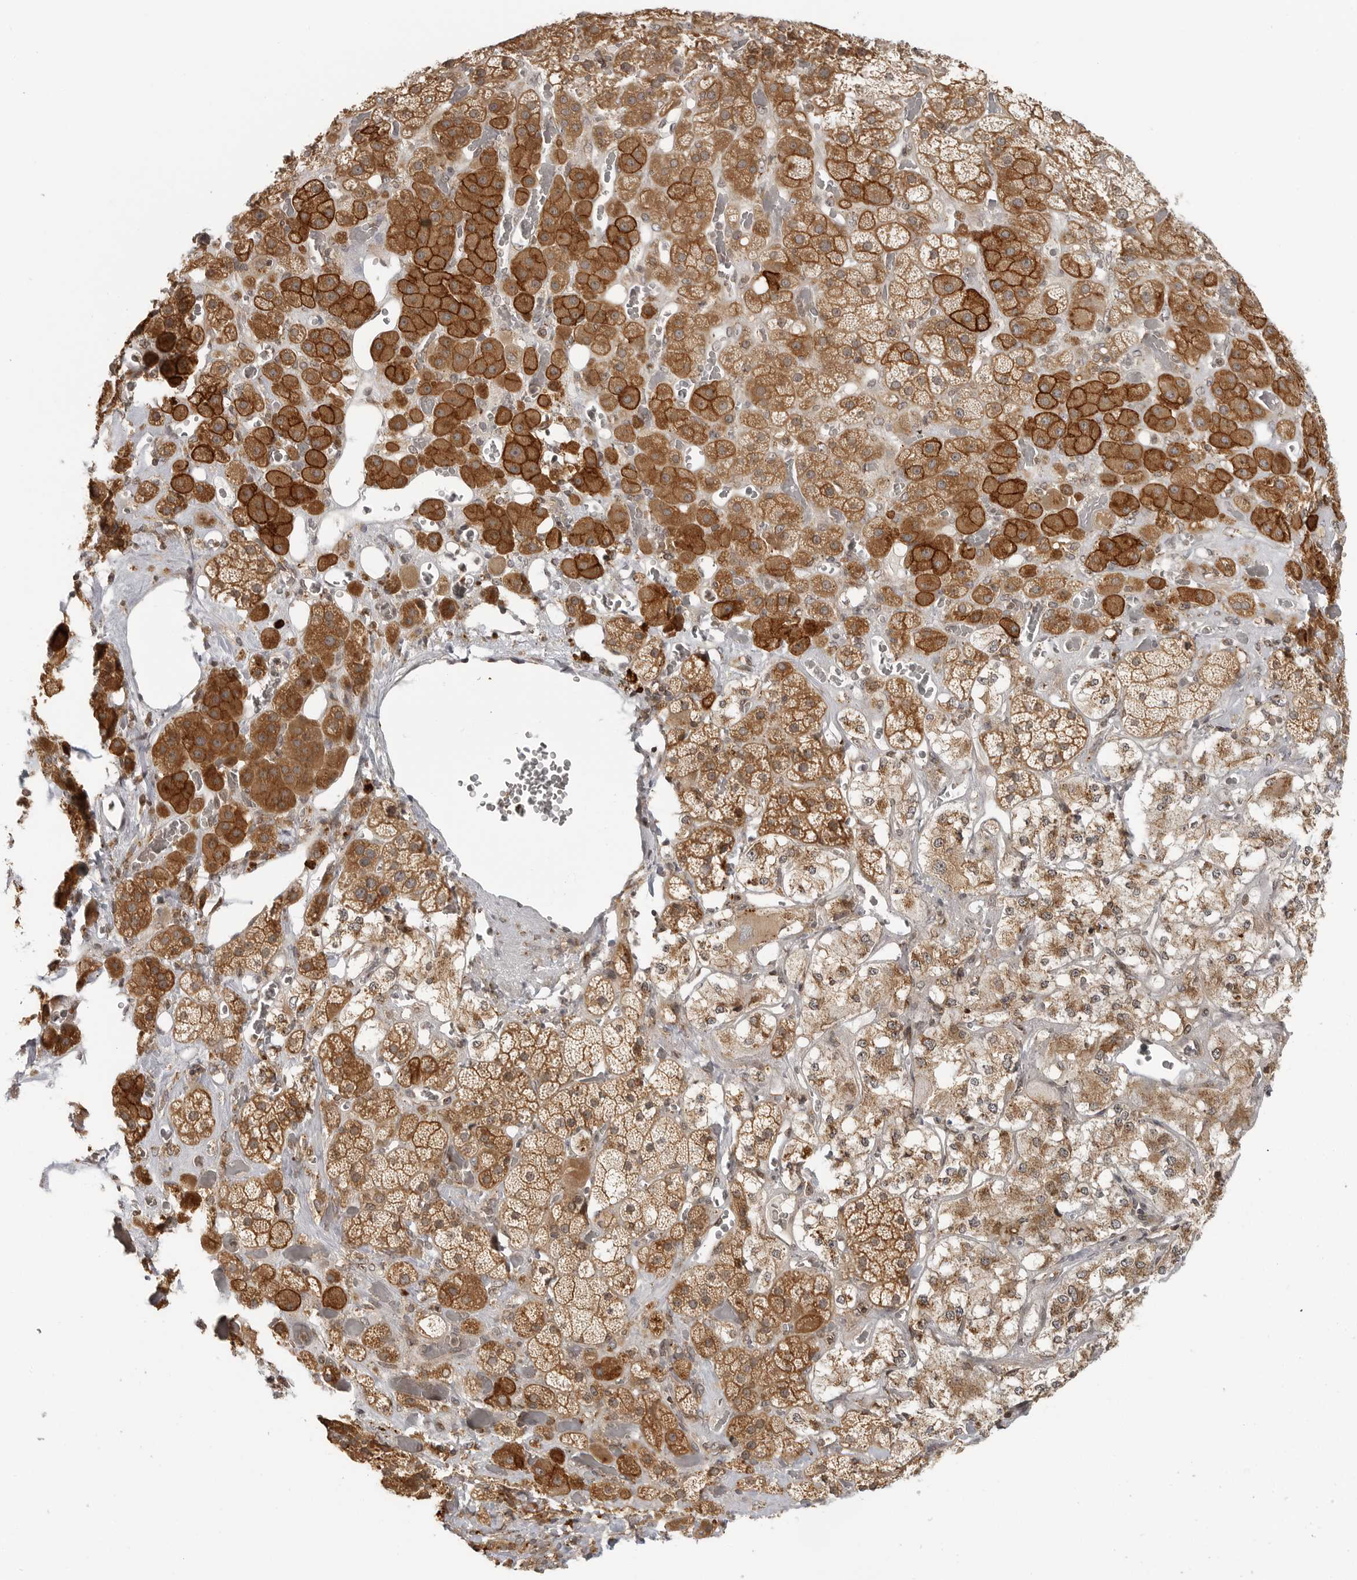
{"staining": {"intensity": "strong", "quantity": ">75%", "location": "cytoplasmic/membranous"}, "tissue": "adrenal gland", "cell_type": "Glandular cells", "image_type": "normal", "snomed": [{"axis": "morphology", "description": "Normal tissue, NOS"}, {"axis": "topography", "description": "Adrenal gland"}], "caption": "Immunohistochemical staining of unremarkable adrenal gland shows >75% levels of strong cytoplasmic/membranous protein positivity in approximately >75% of glandular cells.", "gene": "COPA", "patient": {"sex": "male", "age": 57}}